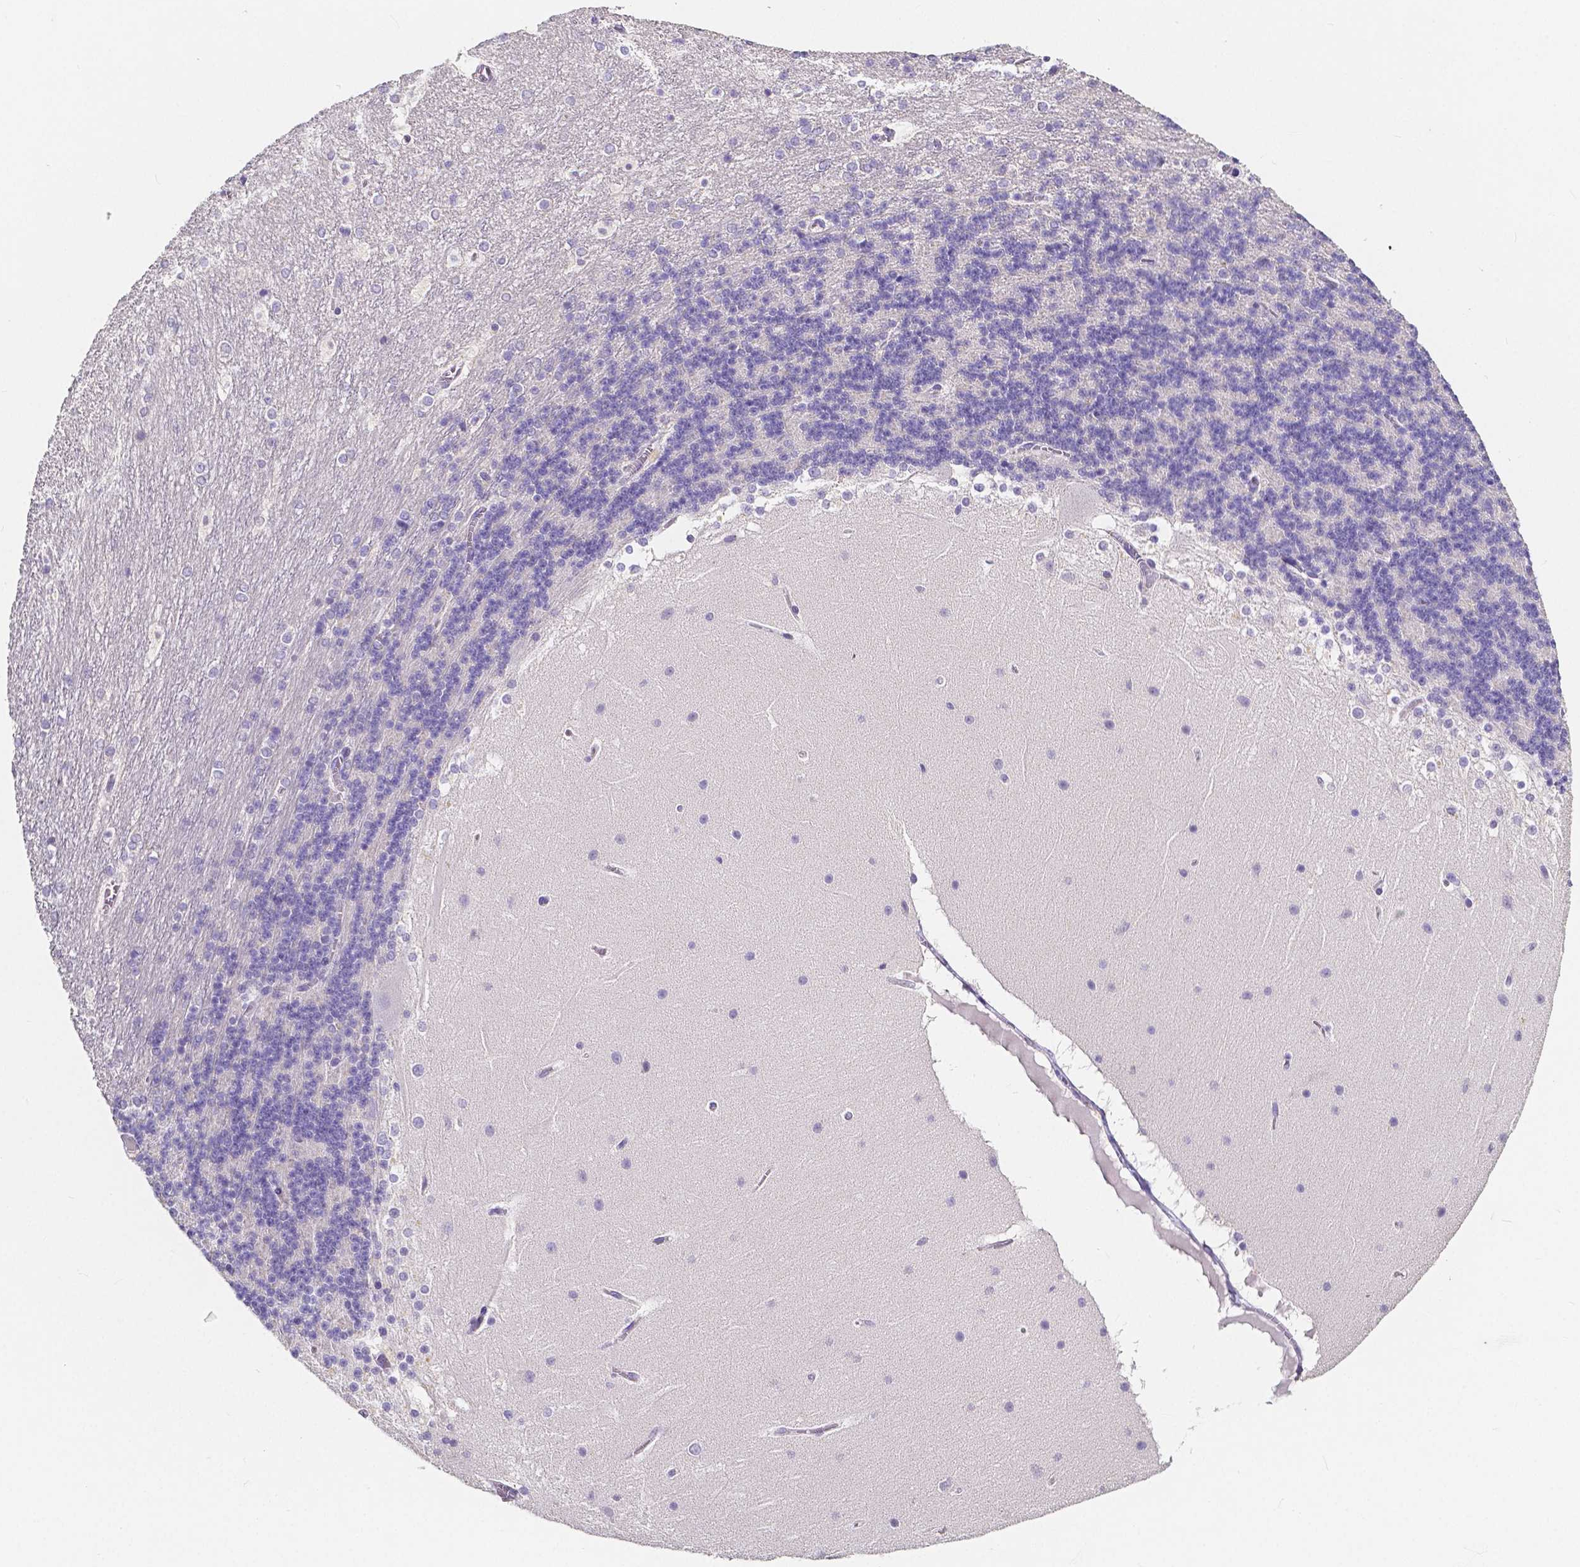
{"staining": {"intensity": "negative", "quantity": "none", "location": "none"}, "tissue": "cerebellum", "cell_type": "Cells in granular layer", "image_type": "normal", "snomed": [{"axis": "morphology", "description": "Normal tissue, NOS"}, {"axis": "topography", "description": "Cerebellum"}], "caption": "IHC of unremarkable human cerebellum demonstrates no positivity in cells in granular layer.", "gene": "ACP5", "patient": {"sex": "female", "age": 19}}